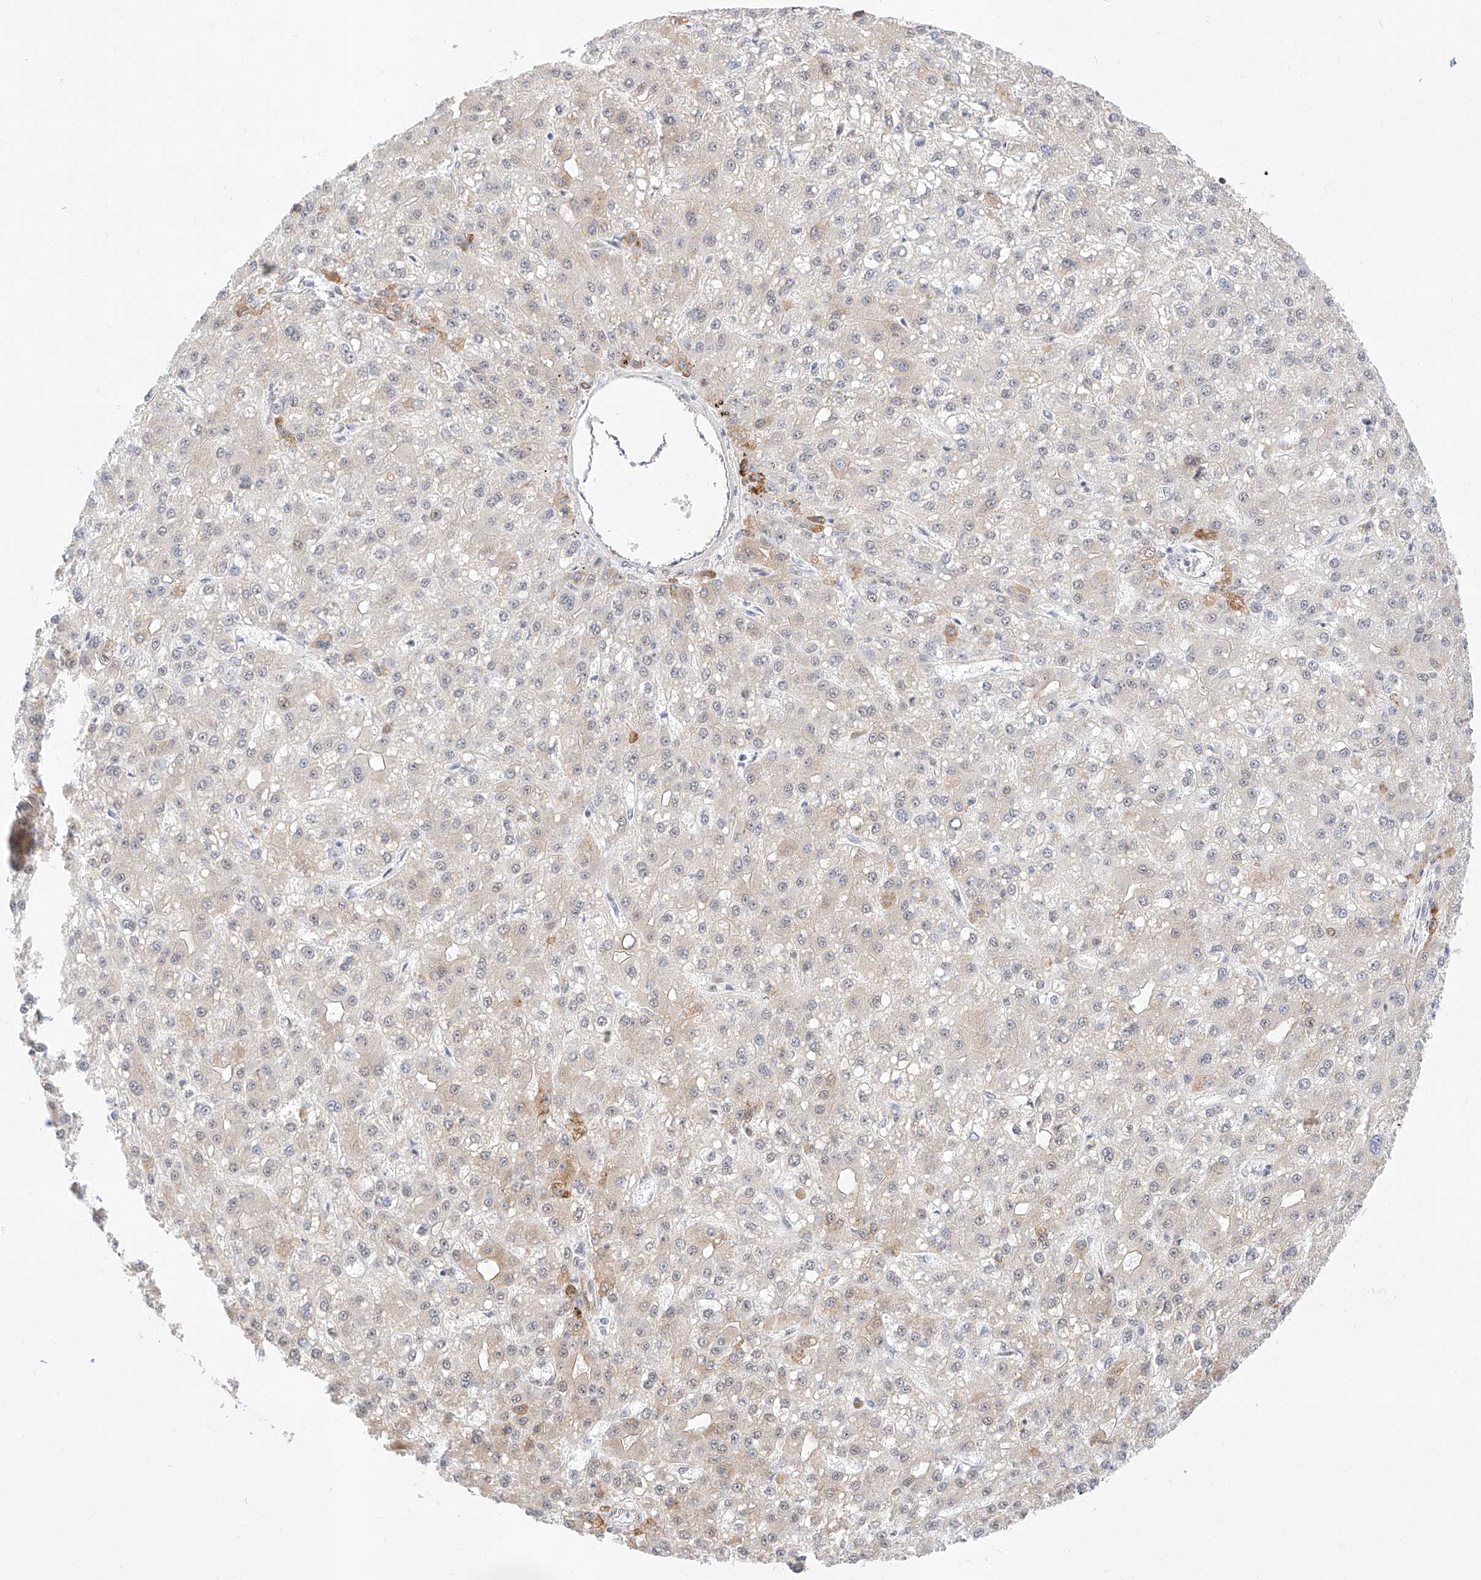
{"staining": {"intensity": "weak", "quantity": "<25%", "location": "cytoplasmic/membranous,nuclear"}, "tissue": "liver cancer", "cell_type": "Tumor cells", "image_type": "cancer", "snomed": [{"axis": "morphology", "description": "Carcinoma, Hepatocellular, NOS"}, {"axis": "topography", "description": "Liver"}], "caption": "Liver hepatocellular carcinoma stained for a protein using IHC demonstrates no staining tumor cells.", "gene": "ATXN7L2", "patient": {"sex": "male", "age": 67}}